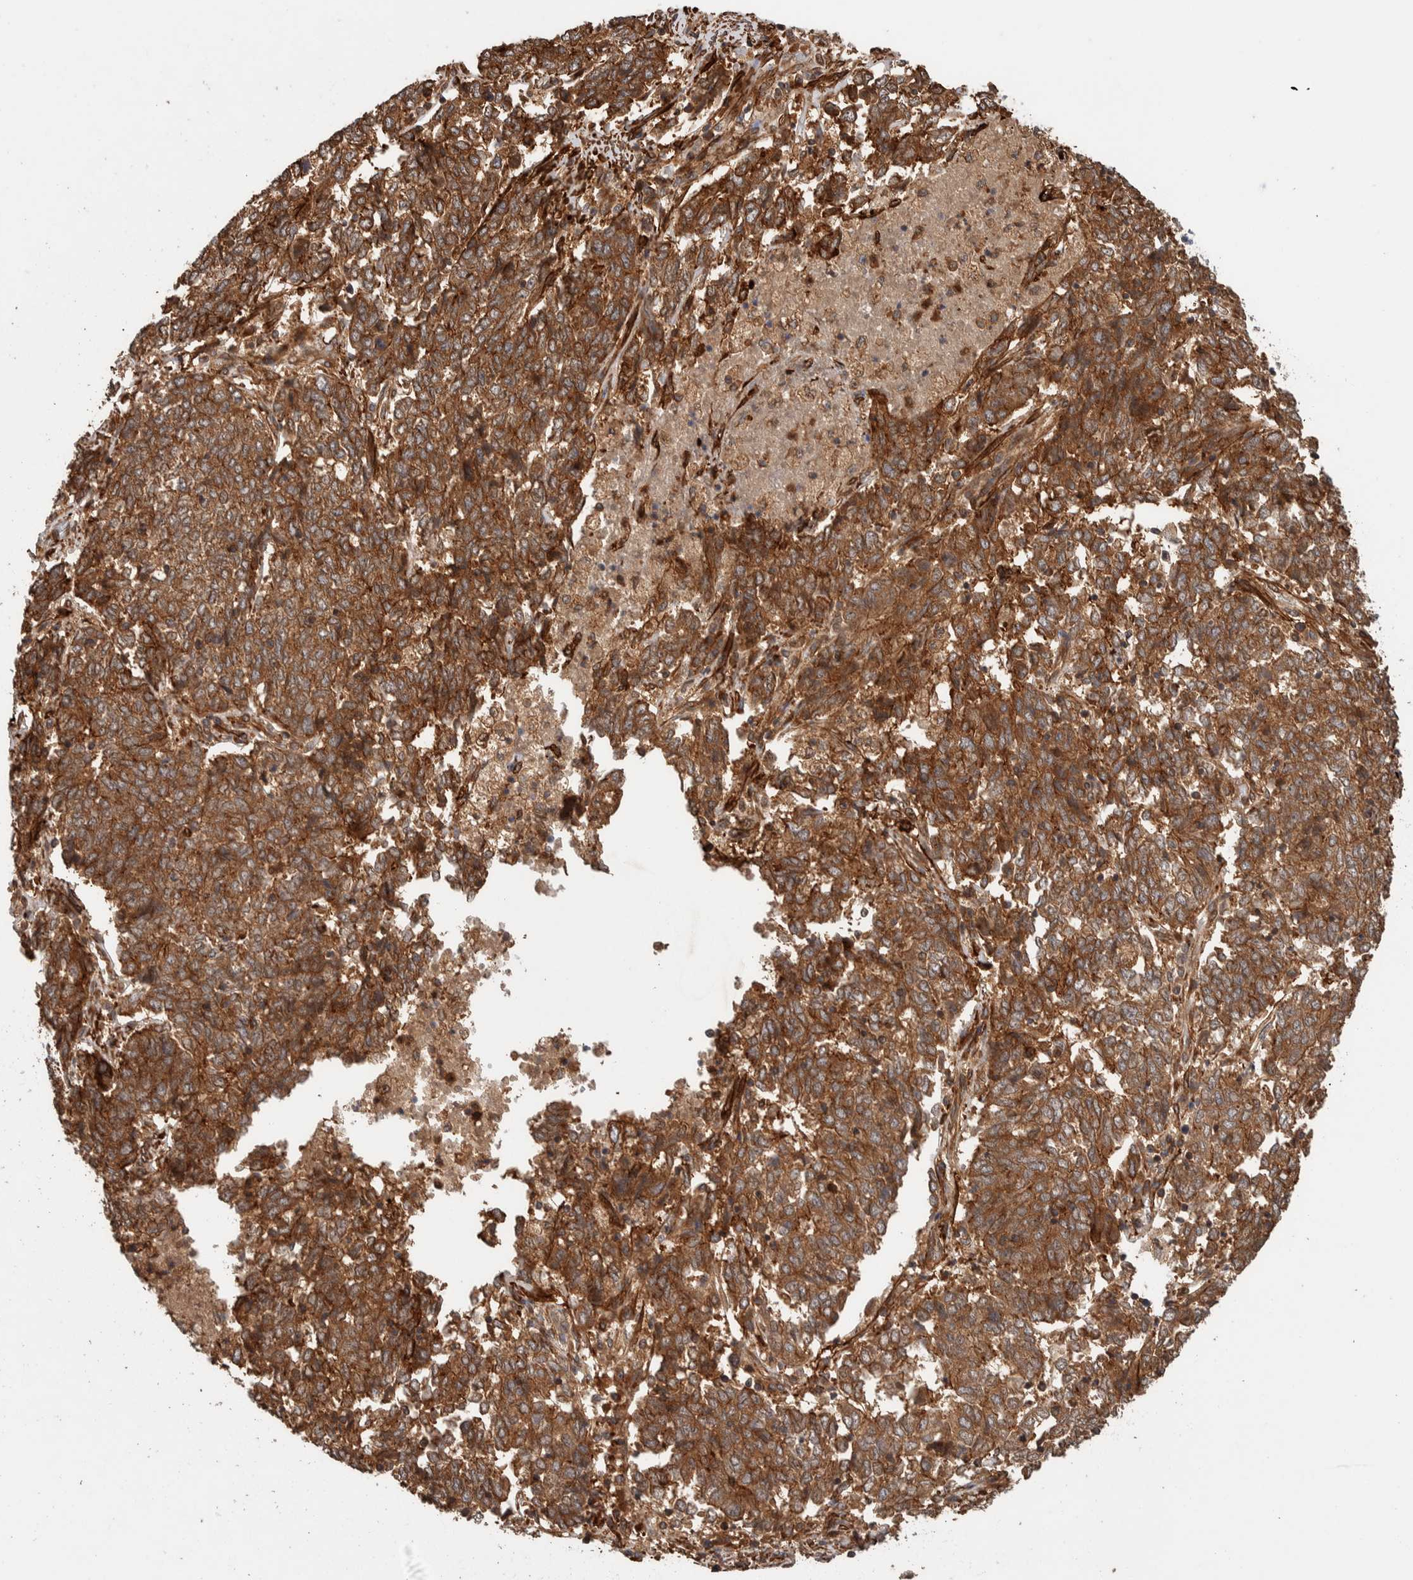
{"staining": {"intensity": "moderate", "quantity": ">75%", "location": "cytoplasmic/membranous"}, "tissue": "endometrial cancer", "cell_type": "Tumor cells", "image_type": "cancer", "snomed": [{"axis": "morphology", "description": "Adenocarcinoma, NOS"}, {"axis": "topography", "description": "Endometrium"}], "caption": "This is an image of immunohistochemistry staining of endometrial cancer, which shows moderate expression in the cytoplasmic/membranous of tumor cells.", "gene": "SYNRG", "patient": {"sex": "female", "age": 80}}